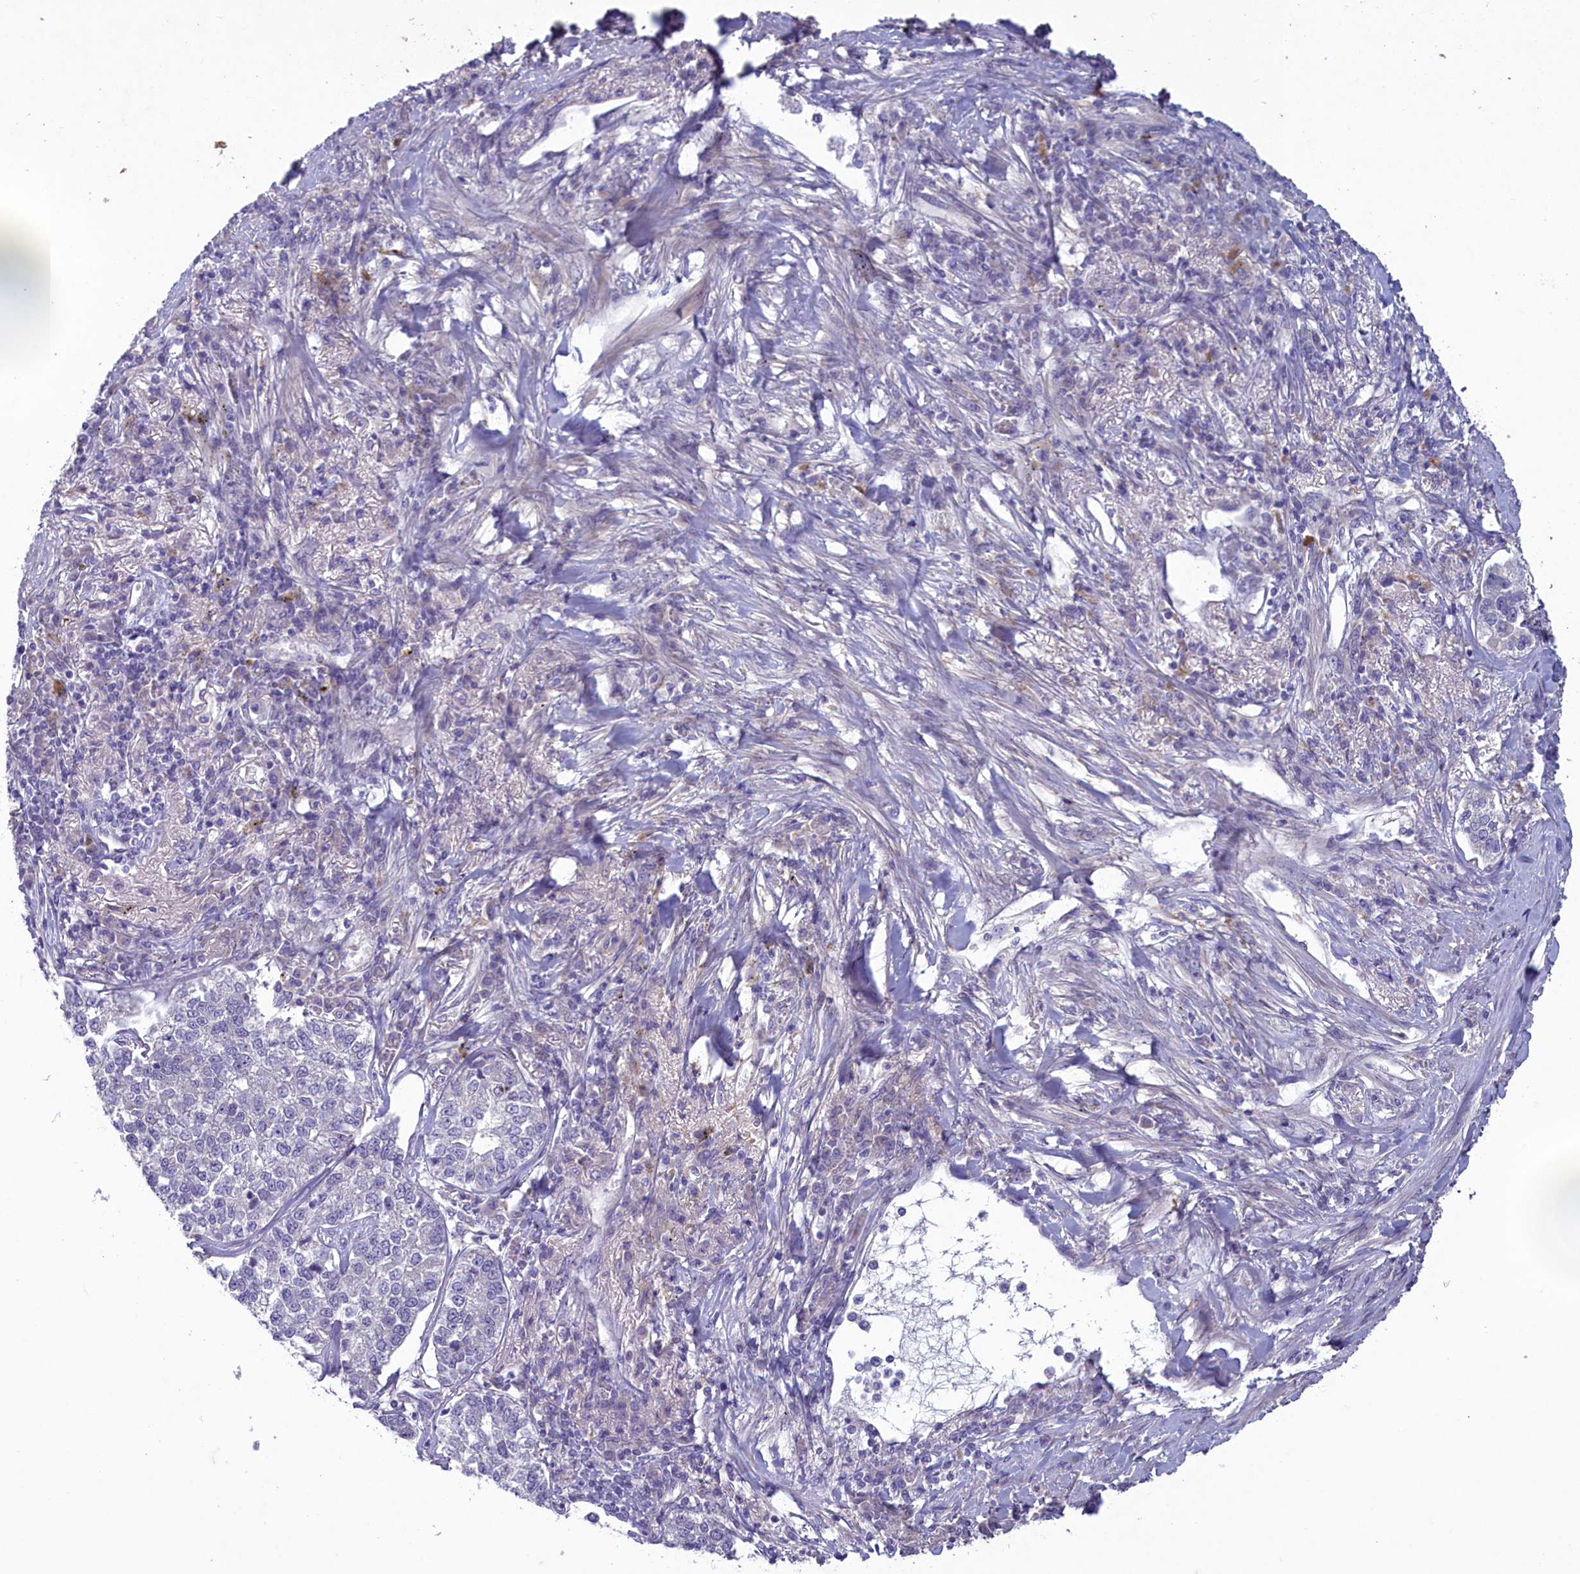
{"staining": {"intensity": "negative", "quantity": "none", "location": "none"}, "tissue": "lung cancer", "cell_type": "Tumor cells", "image_type": "cancer", "snomed": [{"axis": "morphology", "description": "Adenocarcinoma, NOS"}, {"axis": "topography", "description": "Lung"}], "caption": "IHC photomicrograph of neoplastic tissue: adenocarcinoma (lung) stained with DAB (3,3'-diaminobenzidine) shows no significant protein positivity in tumor cells.", "gene": "PLEKHG6", "patient": {"sex": "male", "age": 49}}